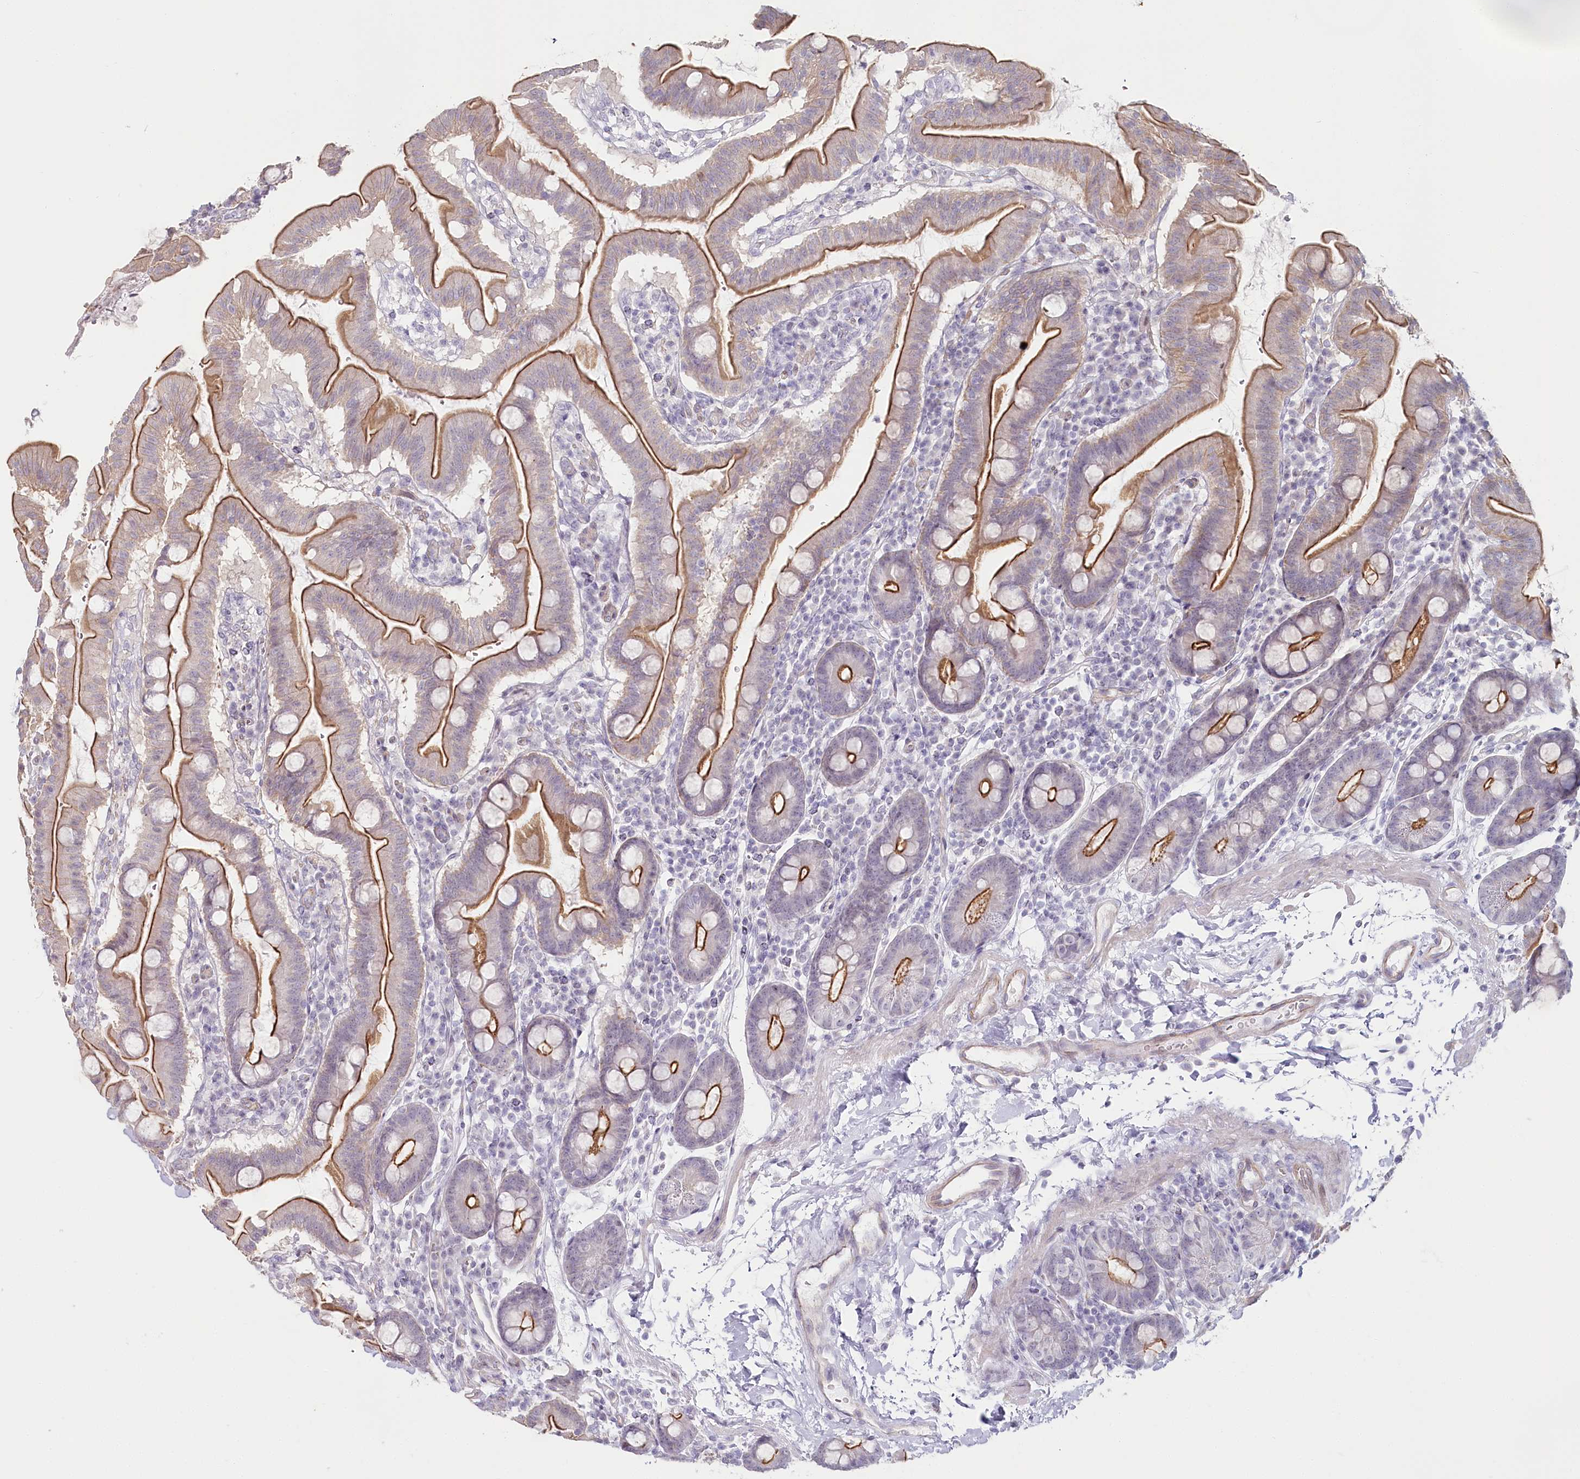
{"staining": {"intensity": "strong", "quantity": "25%-75%", "location": "cytoplasmic/membranous"}, "tissue": "duodenum", "cell_type": "Glandular cells", "image_type": "normal", "snomed": [{"axis": "morphology", "description": "Normal tissue, NOS"}, {"axis": "morphology", "description": "Adenocarcinoma, NOS"}, {"axis": "topography", "description": "Pancreas"}, {"axis": "topography", "description": "Duodenum"}], "caption": "The immunohistochemical stain highlights strong cytoplasmic/membranous staining in glandular cells of normal duodenum. (Stains: DAB in brown, nuclei in blue, Microscopy: brightfield microscopy at high magnification).", "gene": "ABHD8", "patient": {"sex": "male", "age": 50}}